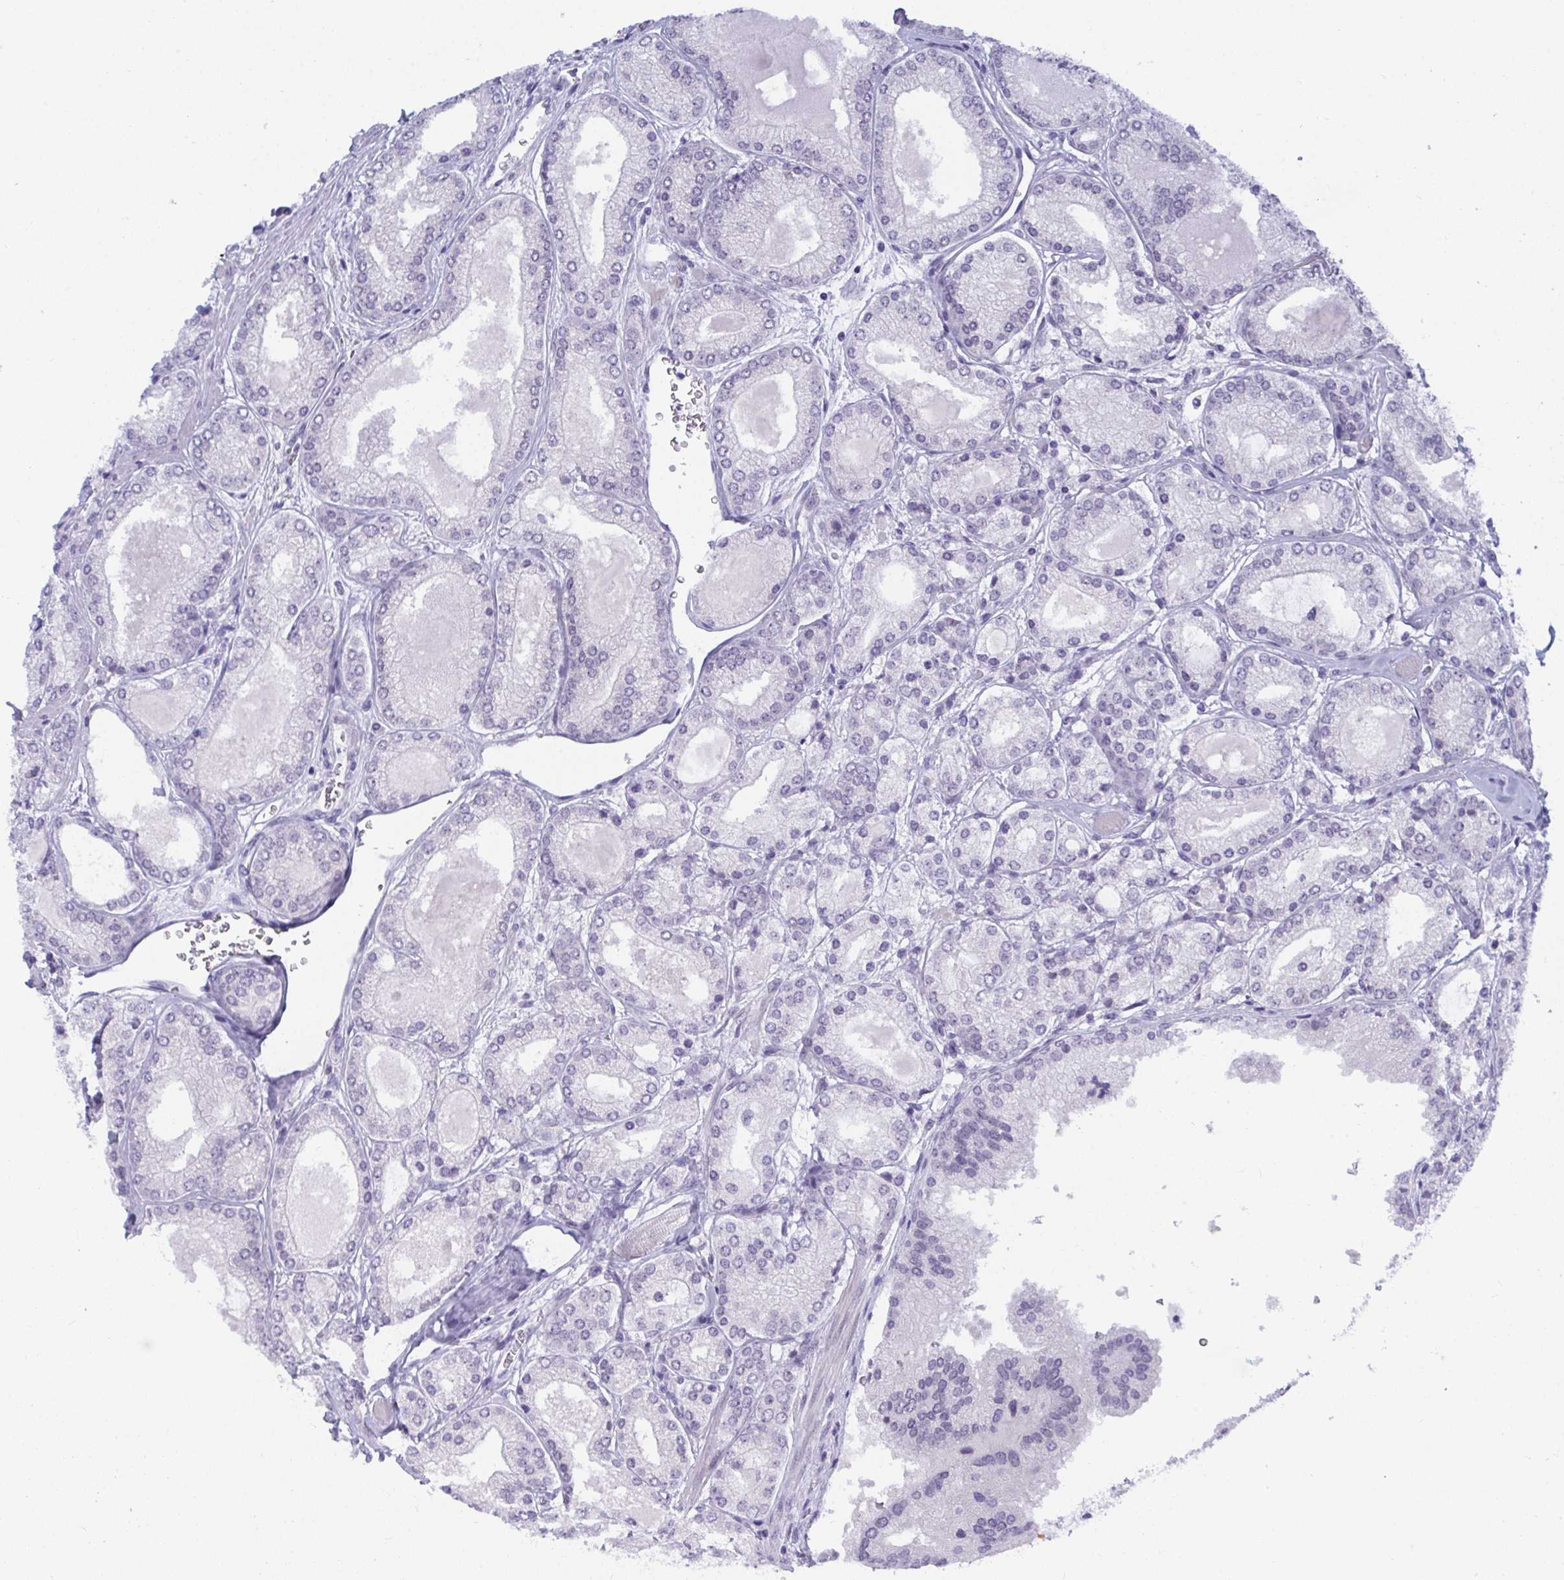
{"staining": {"intensity": "negative", "quantity": "none", "location": "none"}, "tissue": "prostate cancer", "cell_type": "Tumor cells", "image_type": "cancer", "snomed": [{"axis": "morphology", "description": "Adenocarcinoma, High grade"}, {"axis": "topography", "description": "Prostate"}], "caption": "Human prostate adenocarcinoma (high-grade) stained for a protein using IHC reveals no expression in tumor cells.", "gene": "BMAL2", "patient": {"sex": "male", "age": 67}}